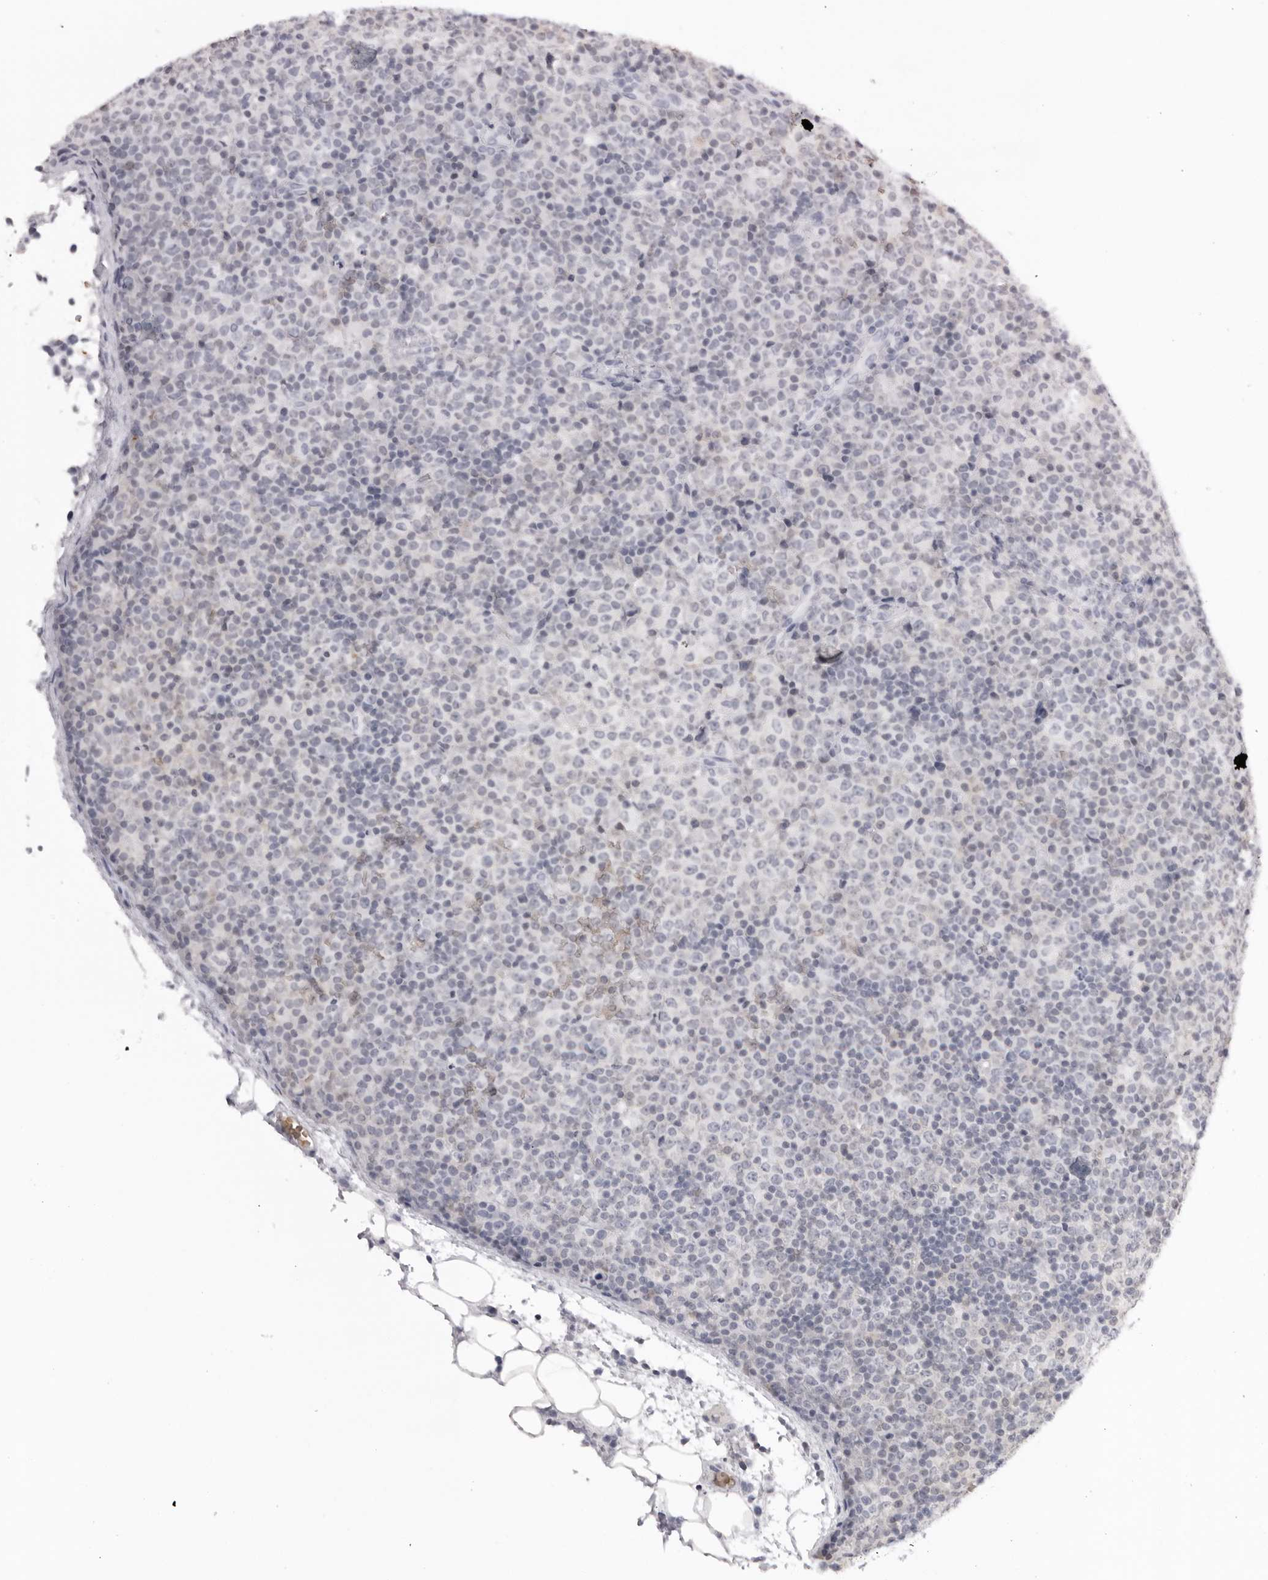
{"staining": {"intensity": "negative", "quantity": "none", "location": "none"}, "tissue": "lymphoma", "cell_type": "Tumor cells", "image_type": "cancer", "snomed": [{"axis": "morphology", "description": "Malignant lymphoma, non-Hodgkin's type, High grade"}, {"axis": "topography", "description": "Lymph node"}], "caption": "This is a photomicrograph of immunohistochemistry (IHC) staining of malignant lymphoma, non-Hodgkin's type (high-grade), which shows no positivity in tumor cells.", "gene": "EPB41", "patient": {"sex": "male", "age": 13}}